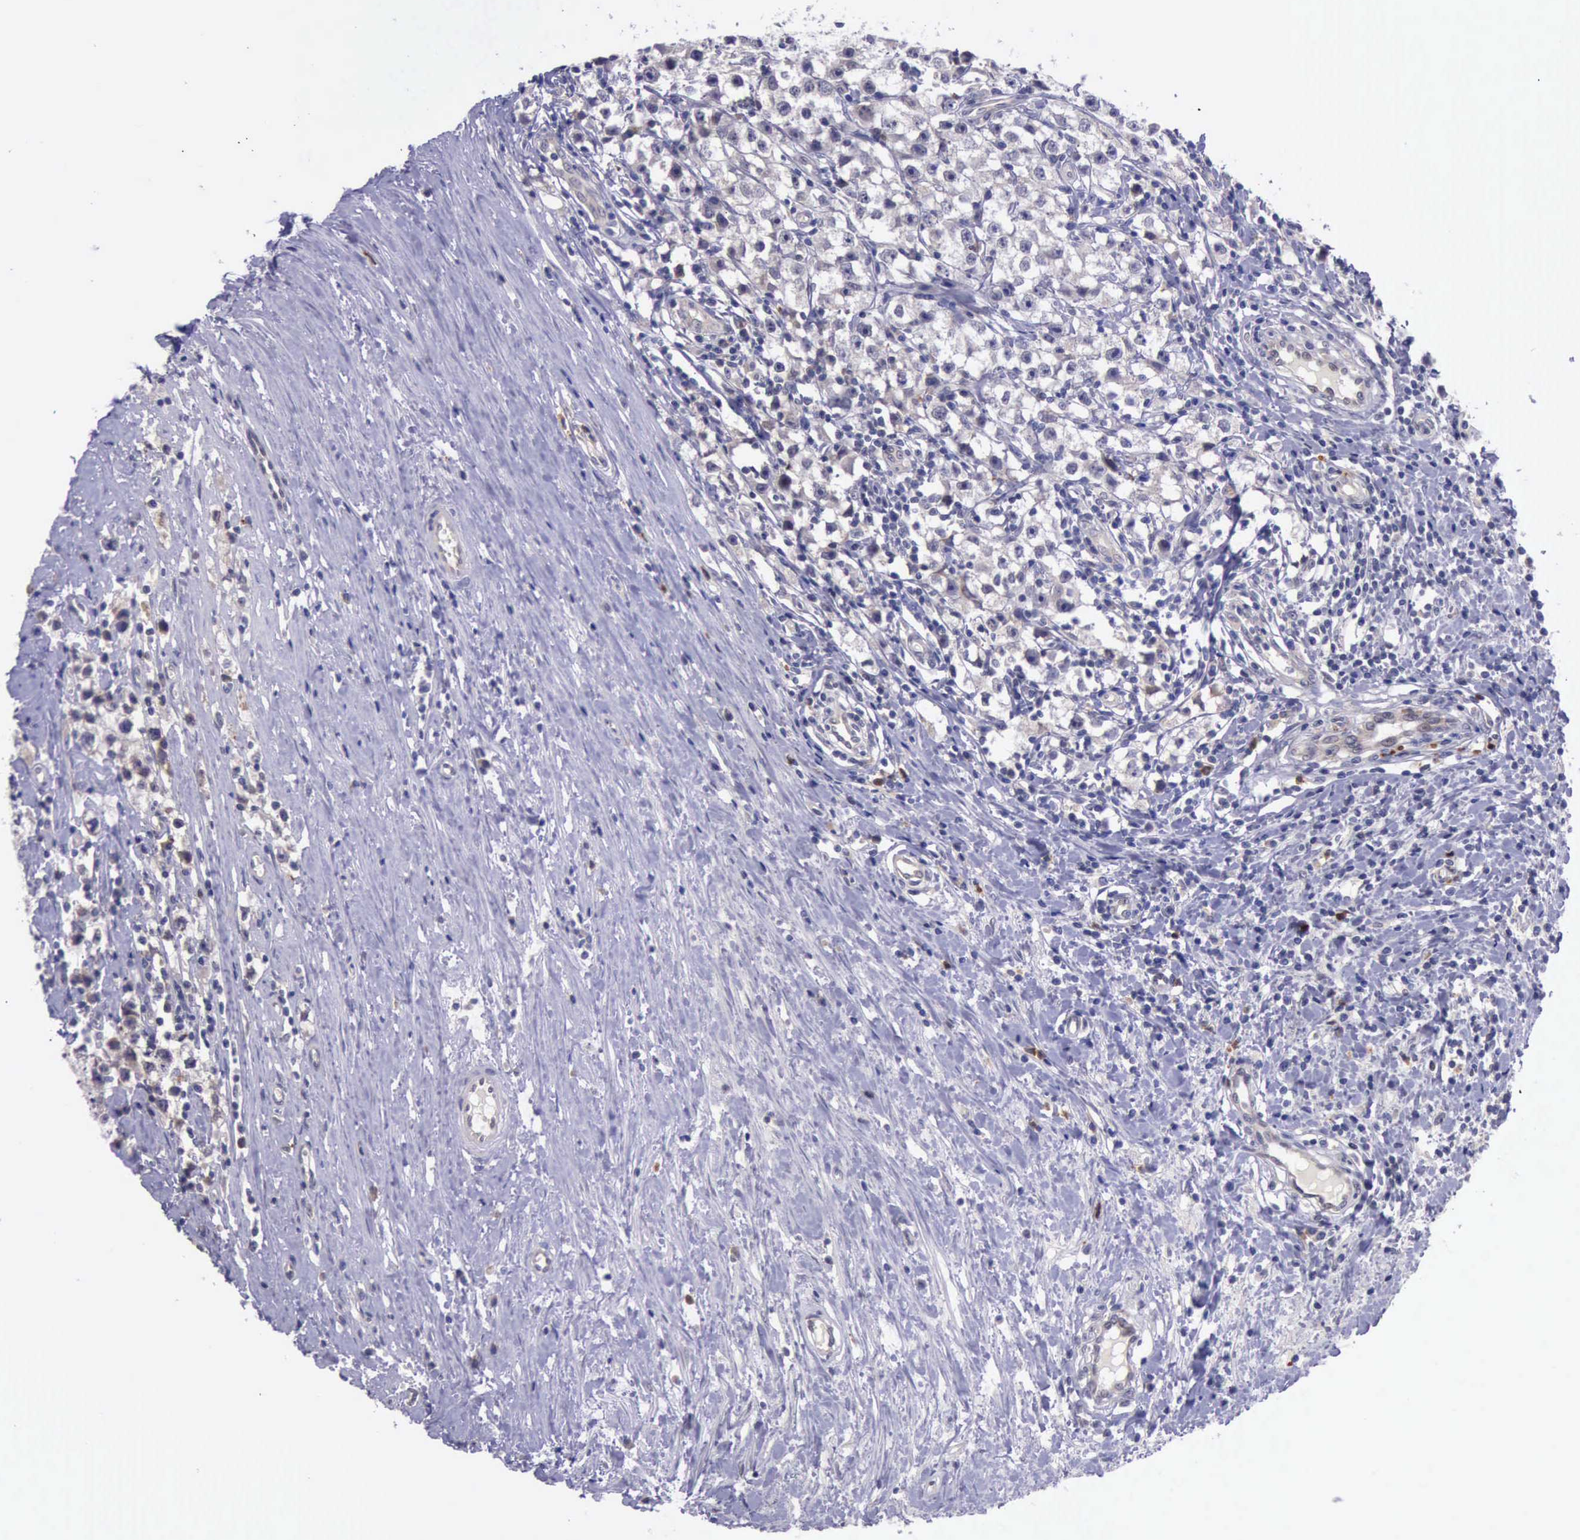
{"staining": {"intensity": "weak", "quantity": ">75%", "location": "cytoplasmic/membranous"}, "tissue": "testis cancer", "cell_type": "Tumor cells", "image_type": "cancer", "snomed": [{"axis": "morphology", "description": "Seminoma, NOS"}, {"axis": "topography", "description": "Testis"}], "caption": "IHC histopathology image of neoplastic tissue: human testis seminoma stained using IHC reveals low levels of weak protein expression localized specifically in the cytoplasmic/membranous of tumor cells, appearing as a cytoplasmic/membranous brown color.", "gene": "PLEK2", "patient": {"sex": "male", "age": 35}}